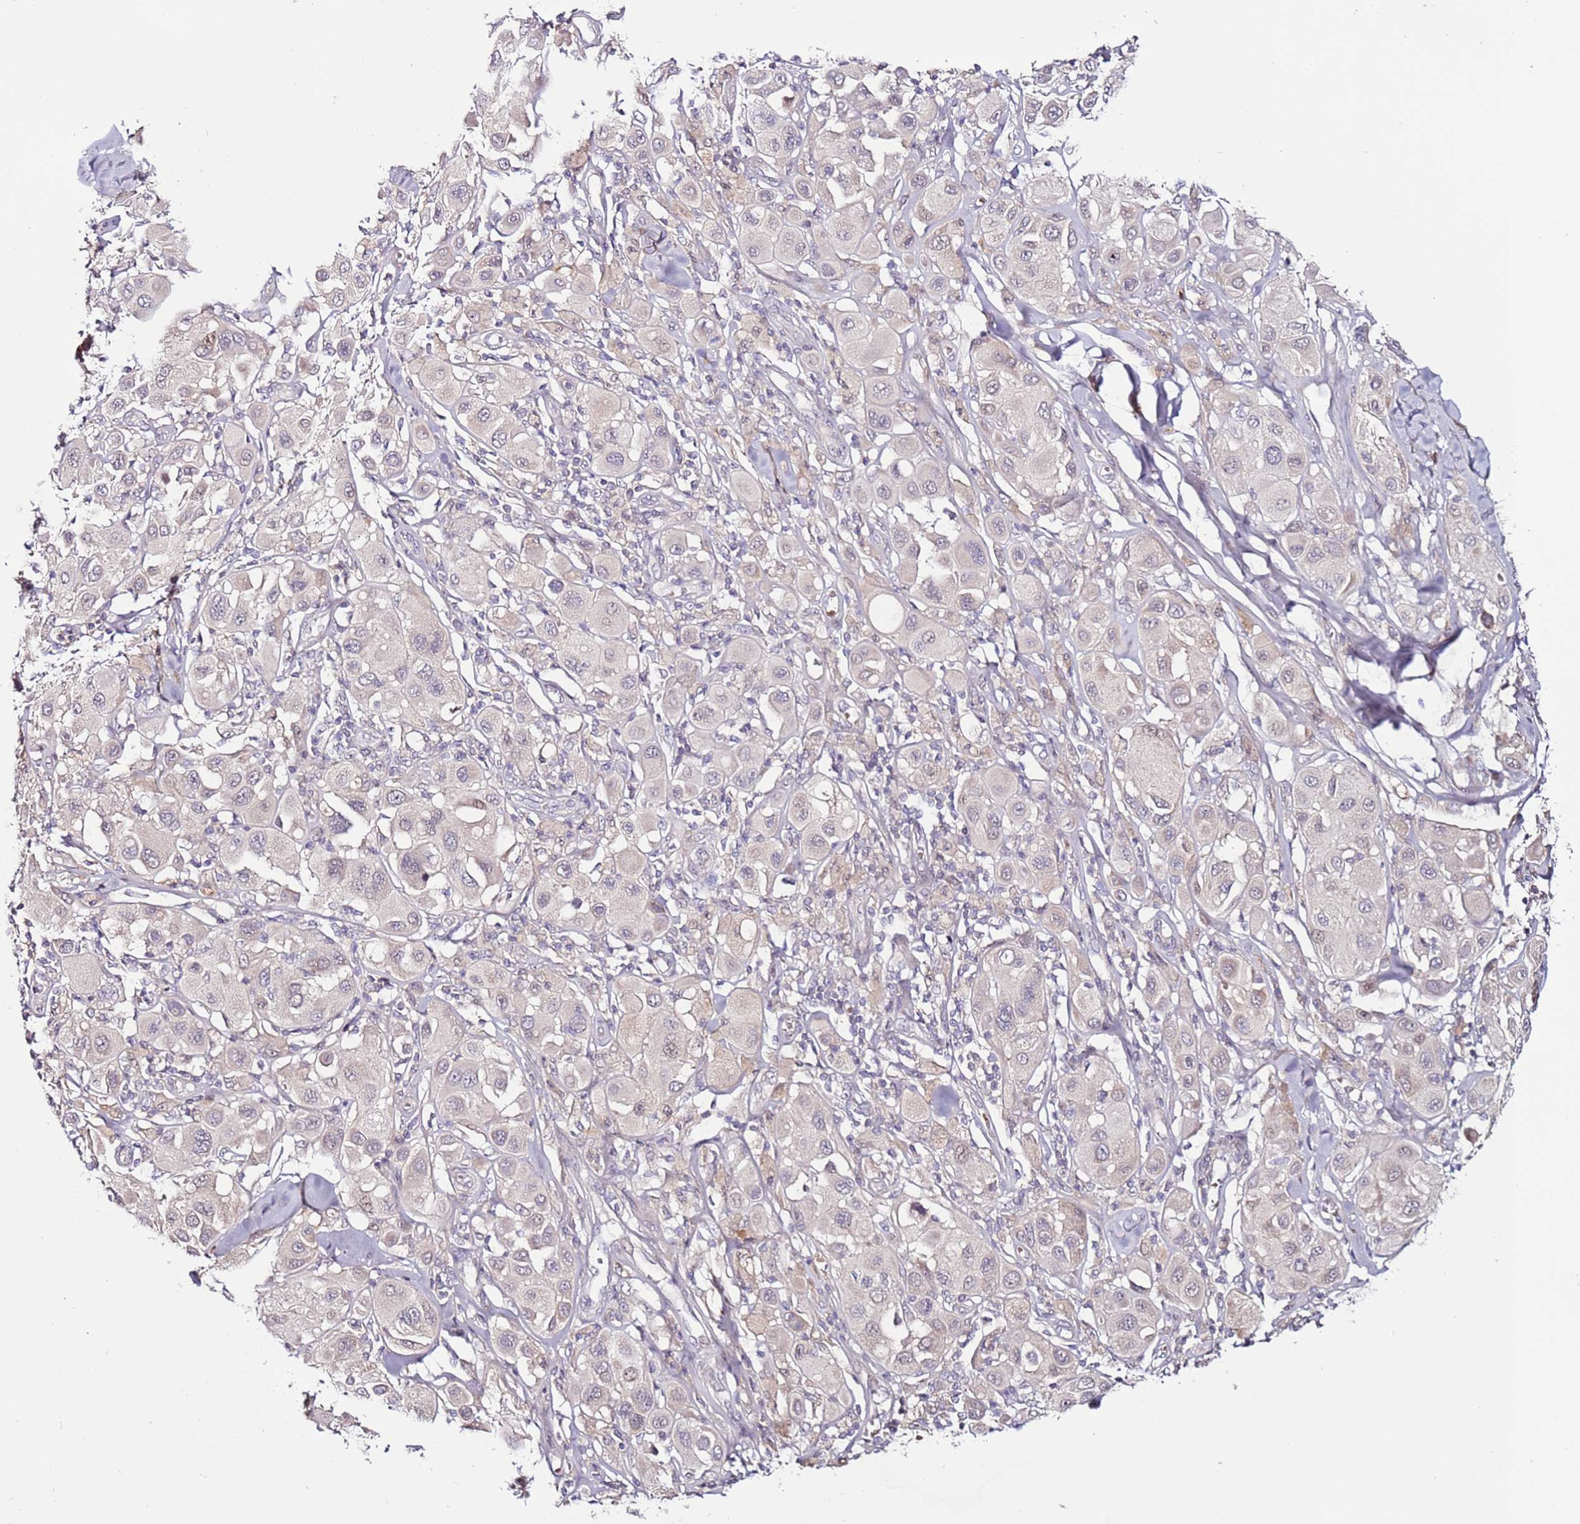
{"staining": {"intensity": "negative", "quantity": "none", "location": "none"}, "tissue": "melanoma", "cell_type": "Tumor cells", "image_type": "cancer", "snomed": [{"axis": "morphology", "description": "Malignant melanoma, Metastatic site"}, {"axis": "topography", "description": "Skin"}], "caption": "This is a histopathology image of immunohistochemistry staining of melanoma, which shows no staining in tumor cells.", "gene": "MTG2", "patient": {"sex": "male", "age": 41}}